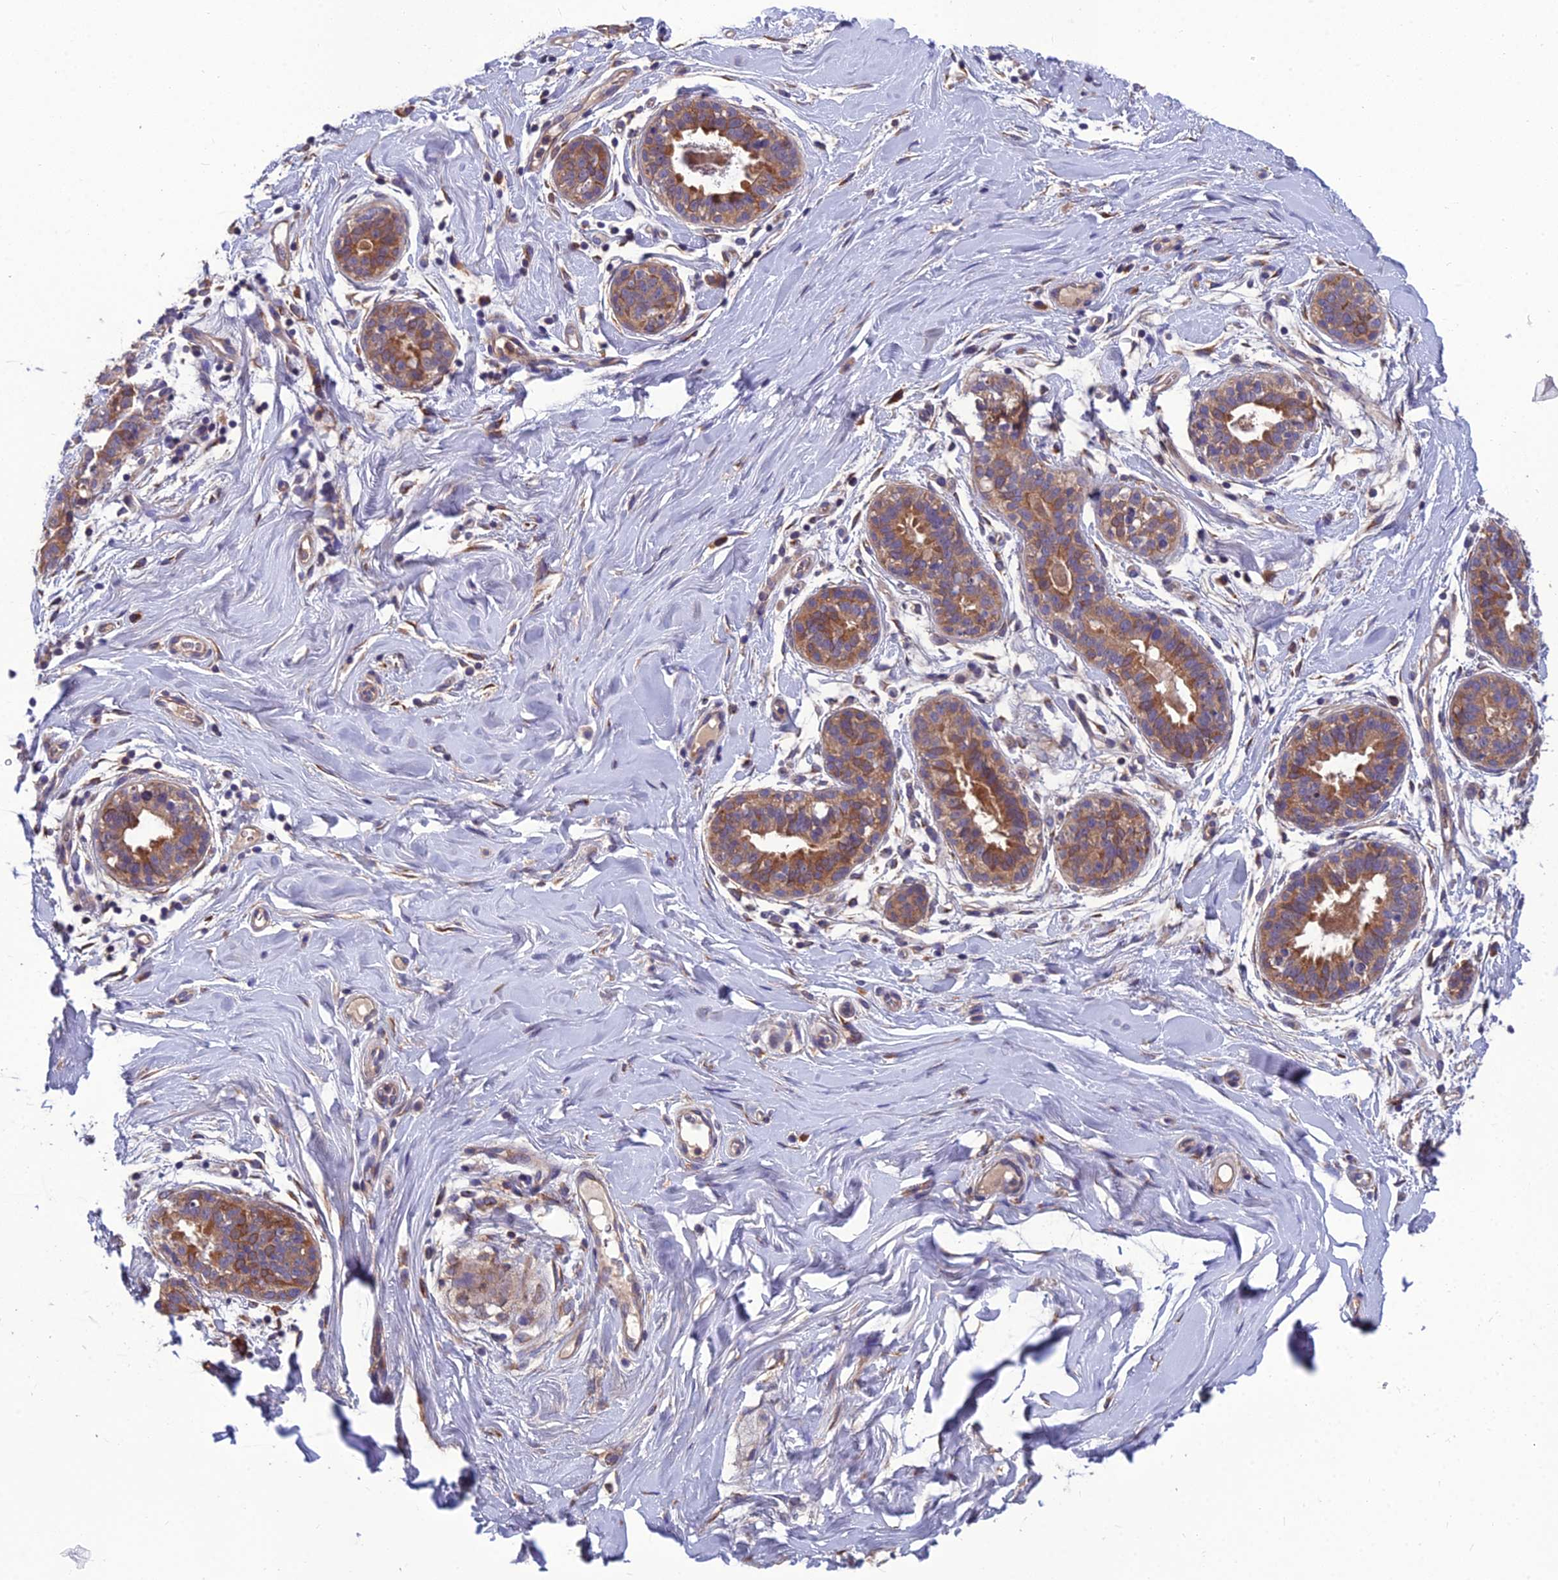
{"staining": {"intensity": "negative", "quantity": "none", "location": "none"}, "tissue": "adipose tissue", "cell_type": "Adipocytes", "image_type": "normal", "snomed": [{"axis": "morphology", "description": "Normal tissue, NOS"}, {"axis": "topography", "description": "Breast"}], "caption": "An immunohistochemistry micrograph of normal adipose tissue is shown. There is no staining in adipocytes of adipose tissue.", "gene": "UMAD1", "patient": {"sex": "female", "age": 26}}